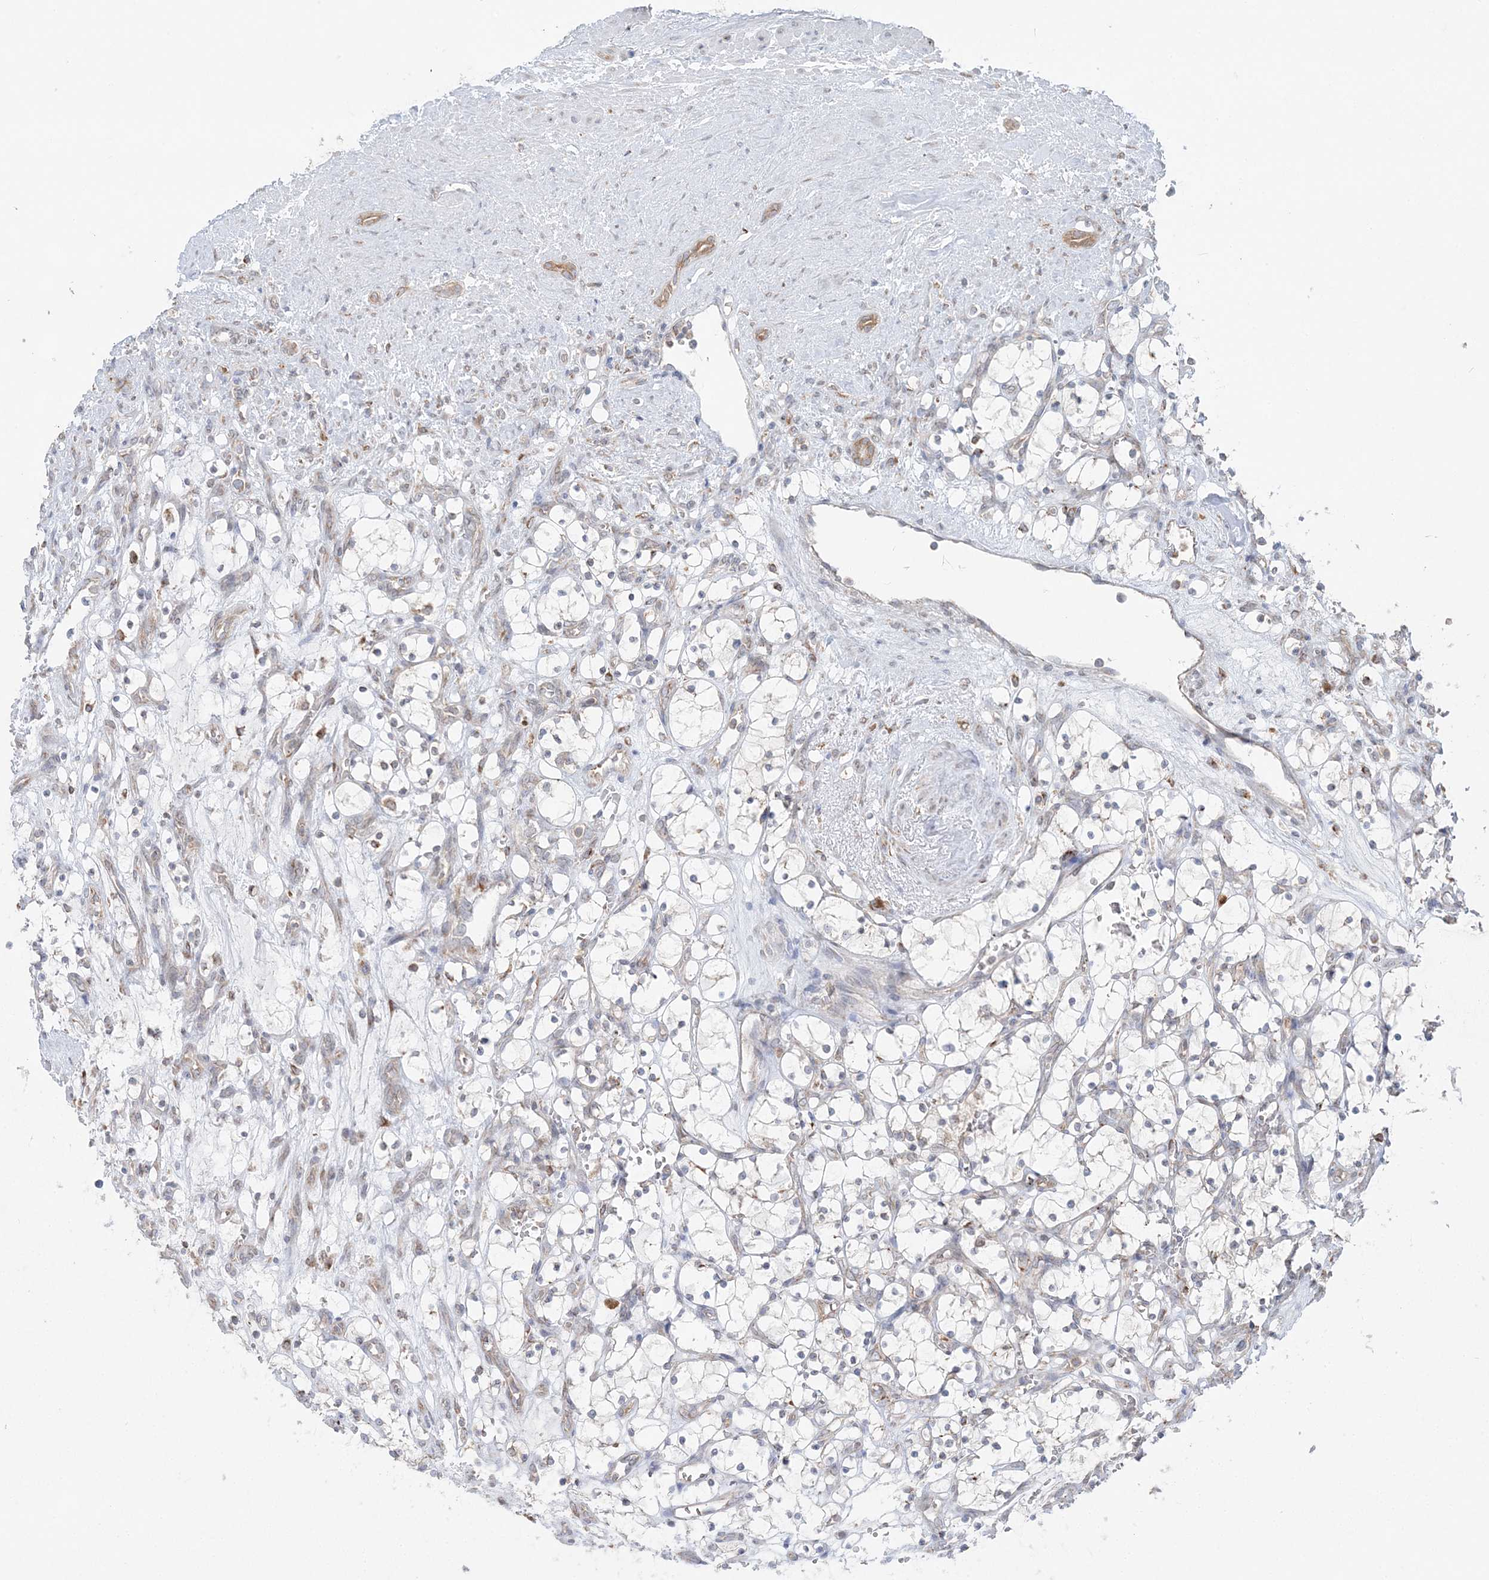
{"staining": {"intensity": "negative", "quantity": "none", "location": "none"}, "tissue": "renal cancer", "cell_type": "Tumor cells", "image_type": "cancer", "snomed": [{"axis": "morphology", "description": "Adenocarcinoma, NOS"}, {"axis": "topography", "description": "Kidney"}], "caption": "This is an immunohistochemistry (IHC) image of human renal cancer (adenocarcinoma). There is no staining in tumor cells.", "gene": "TMED10", "patient": {"sex": "female", "age": 69}}